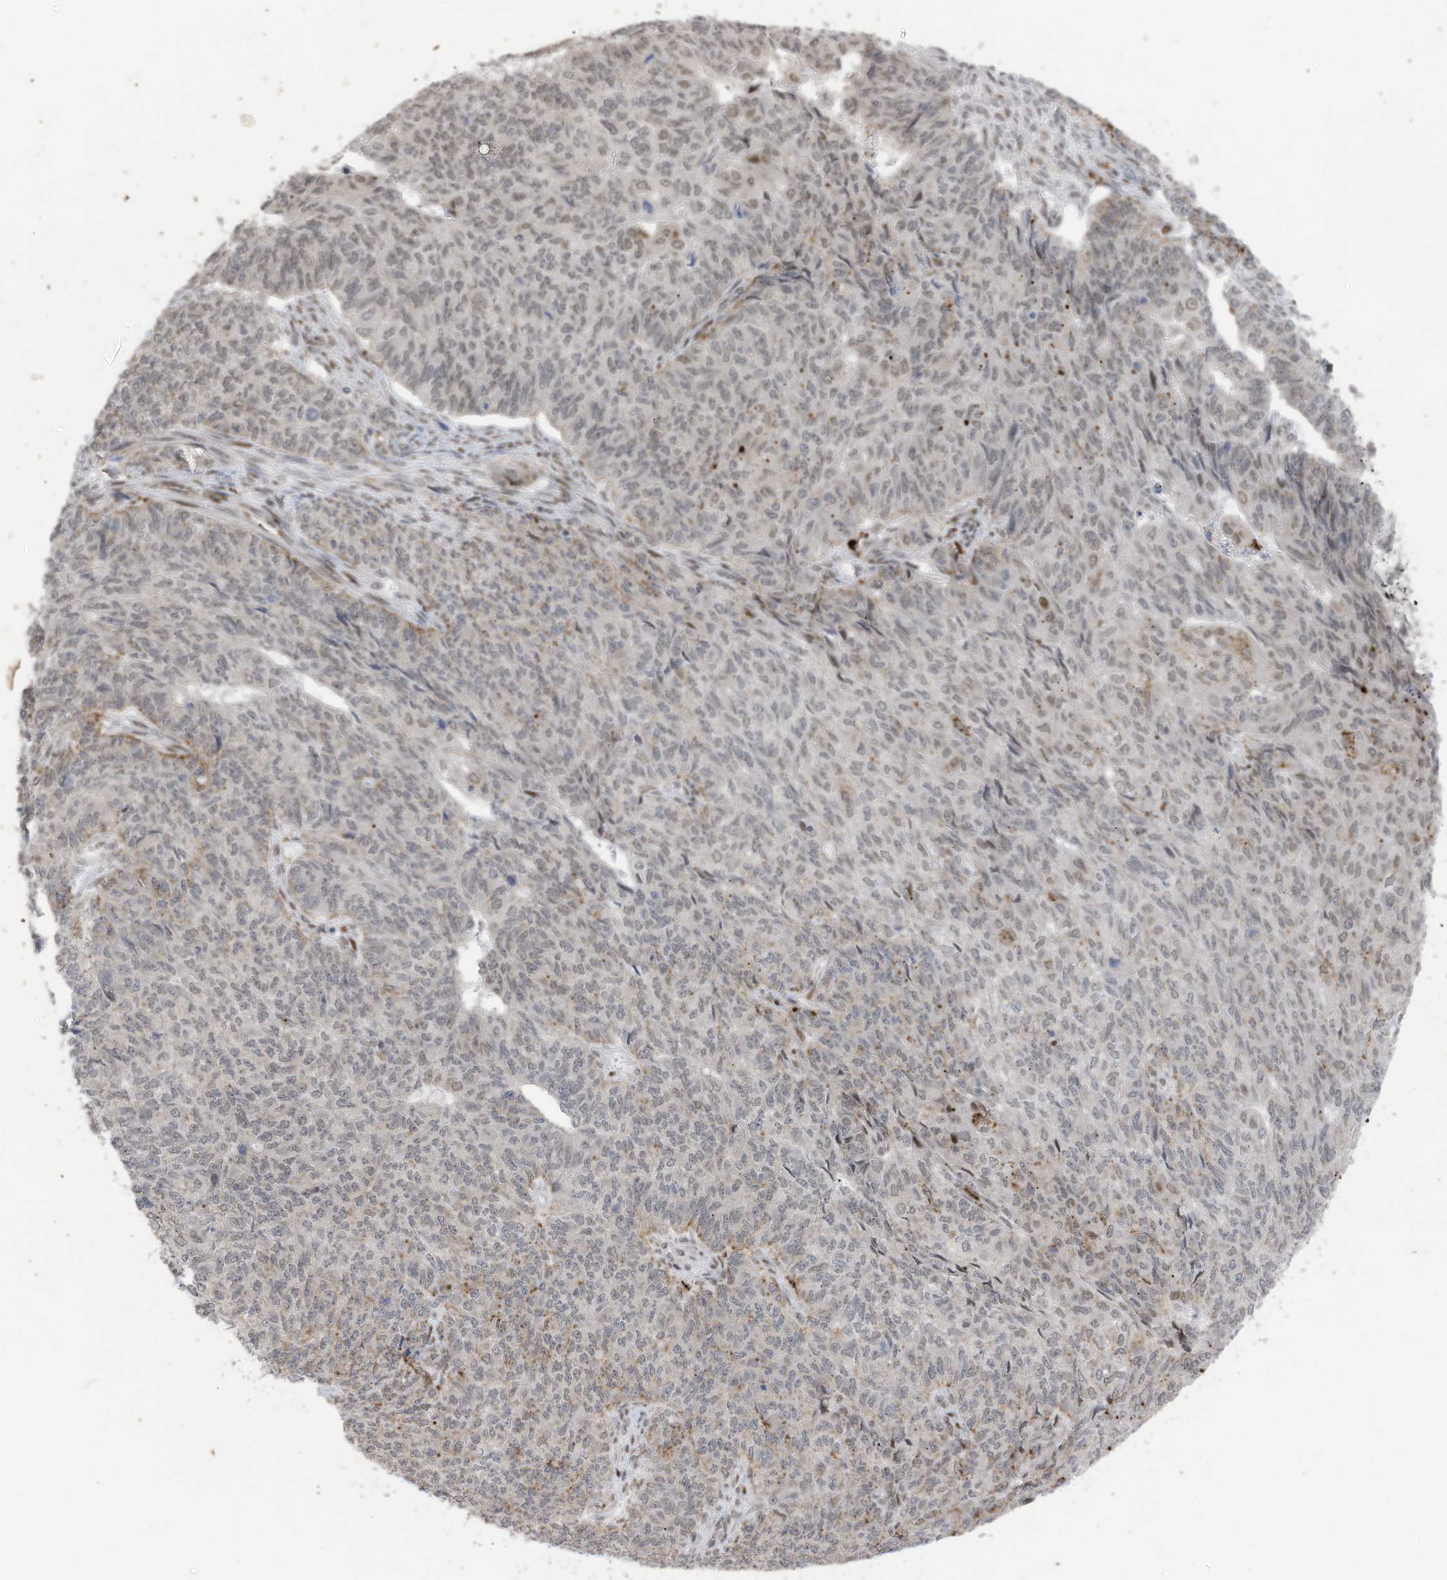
{"staining": {"intensity": "weak", "quantity": "<25%", "location": "nuclear"}, "tissue": "endometrial cancer", "cell_type": "Tumor cells", "image_type": "cancer", "snomed": [{"axis": "morphology", "description": "Adenocarcinoma, NOS"}, {"axis": "topography", "description": "Endometrium"}], "caption": "Endometrial cancer was stained to show a protein in brown. There is no significant expression in tumor cells.", "gene": "RABL3", "patient": {"sex": "female", "age": 32}}